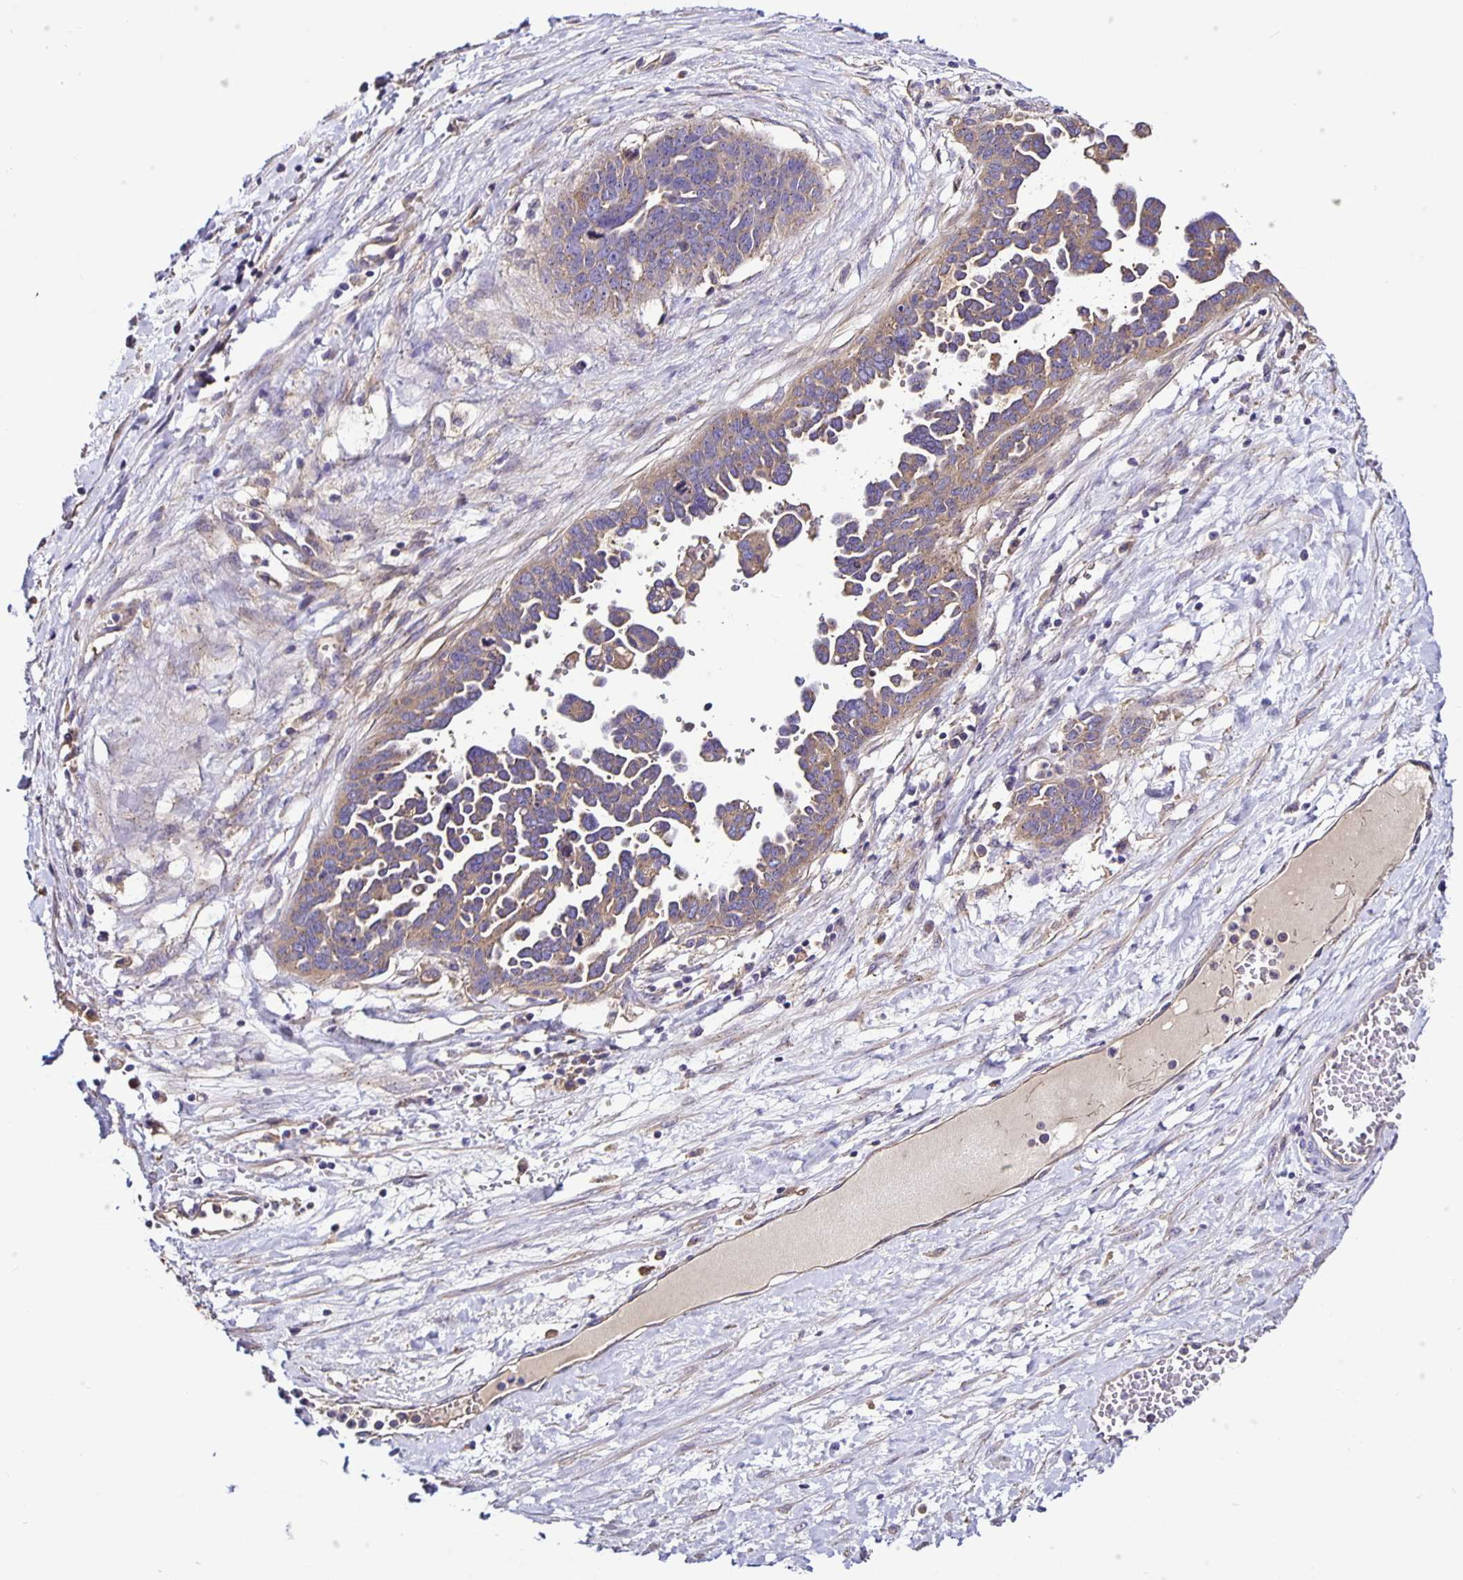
{"staining": {"intensity": "moderate", "quantity": ">75%", "location": "cytoplasmic/membranous"}, "tissue": "ovarian cancer", "cell_type": "Tumor cells", "image_type": "cancer", "snomed": [{"axis": "morphology", "description": "Cystadenocarcinoma, serous, NOS"}, {"axis": "topography", "description": "Ovary"}], "caption": "Moderate cytoplasmic/membranous protein expression is present in about >75% of tumor cells in serous cystadenocarcinoma (ovarian).", "gene": "SNX5", "patient": {"sex": "female", "age": 54}}